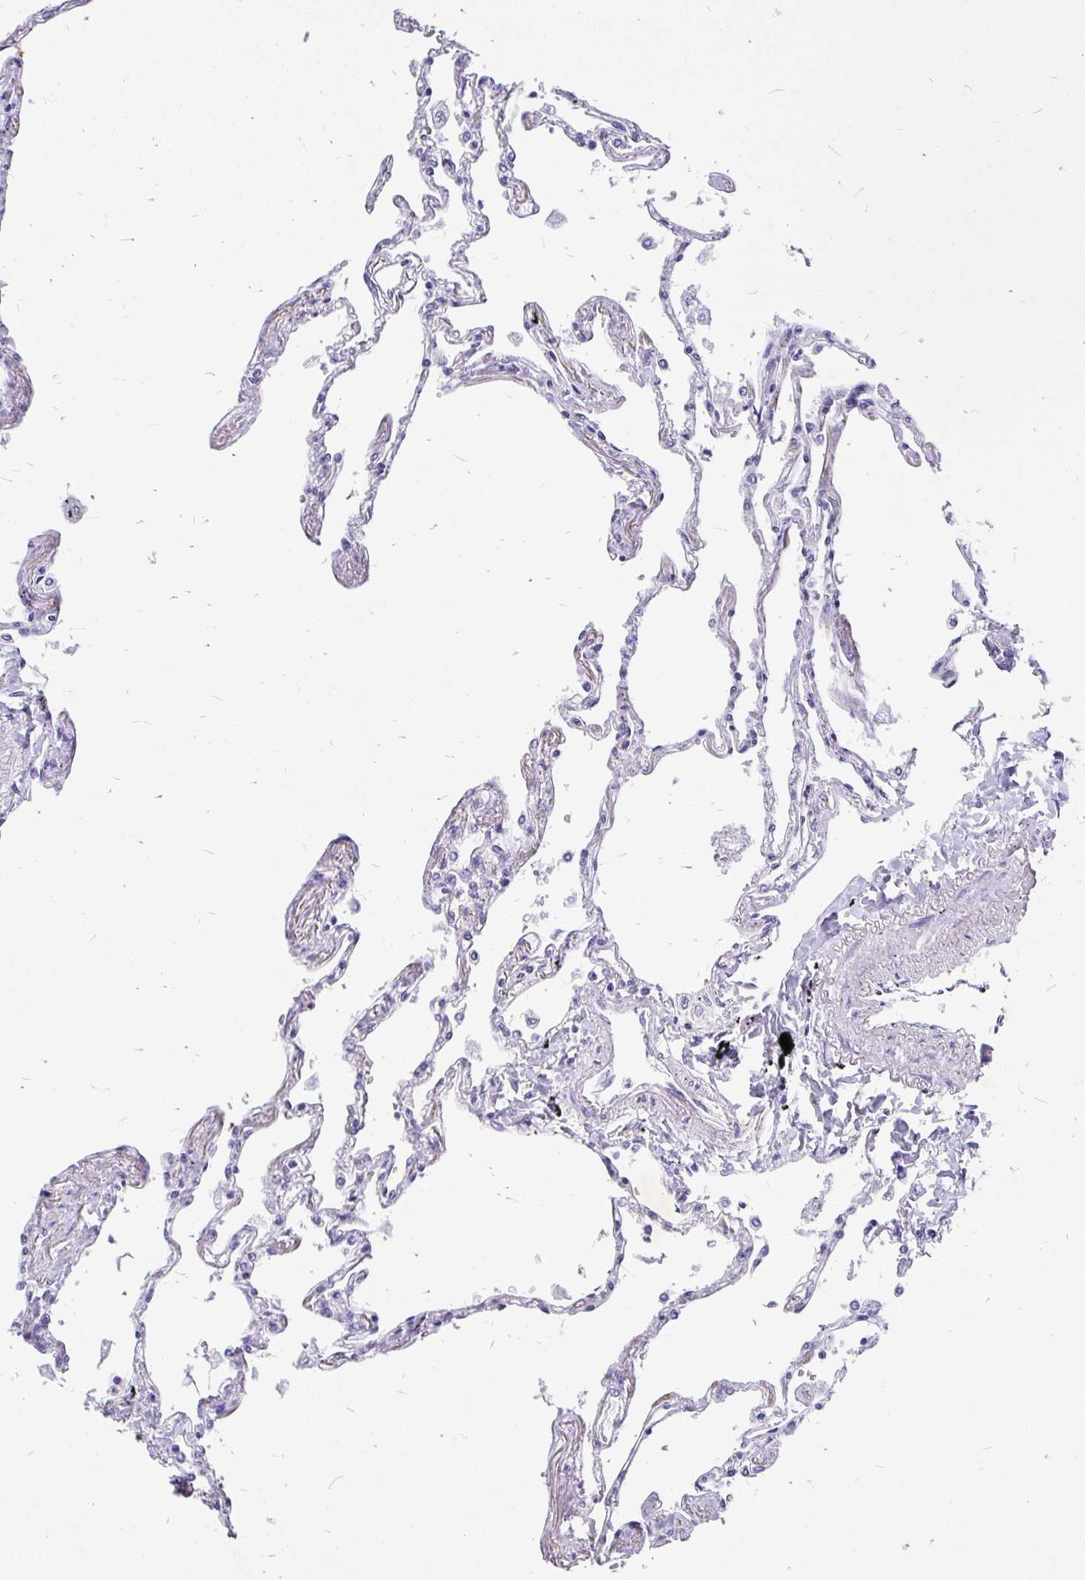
{"staining": {"intensity": "moderate", "quantity": "<25%", "location": "cytoplasmic/membranous"}, "tissue": "lung", "cell_type": "Alveolar cells", "image_type": "normal", "snomed": [{"axis": "morphology", "description": "Normal tissue, NOS"}, {"axis": "topography", "description": "Lung"}], "caption": "A low amount of moderate cytoplasmic/membranous positivity is identified in about <25% of alveolar cells in benign lung.", "gene": "EML5", "patient": {"sex": "female", "age": 67}}